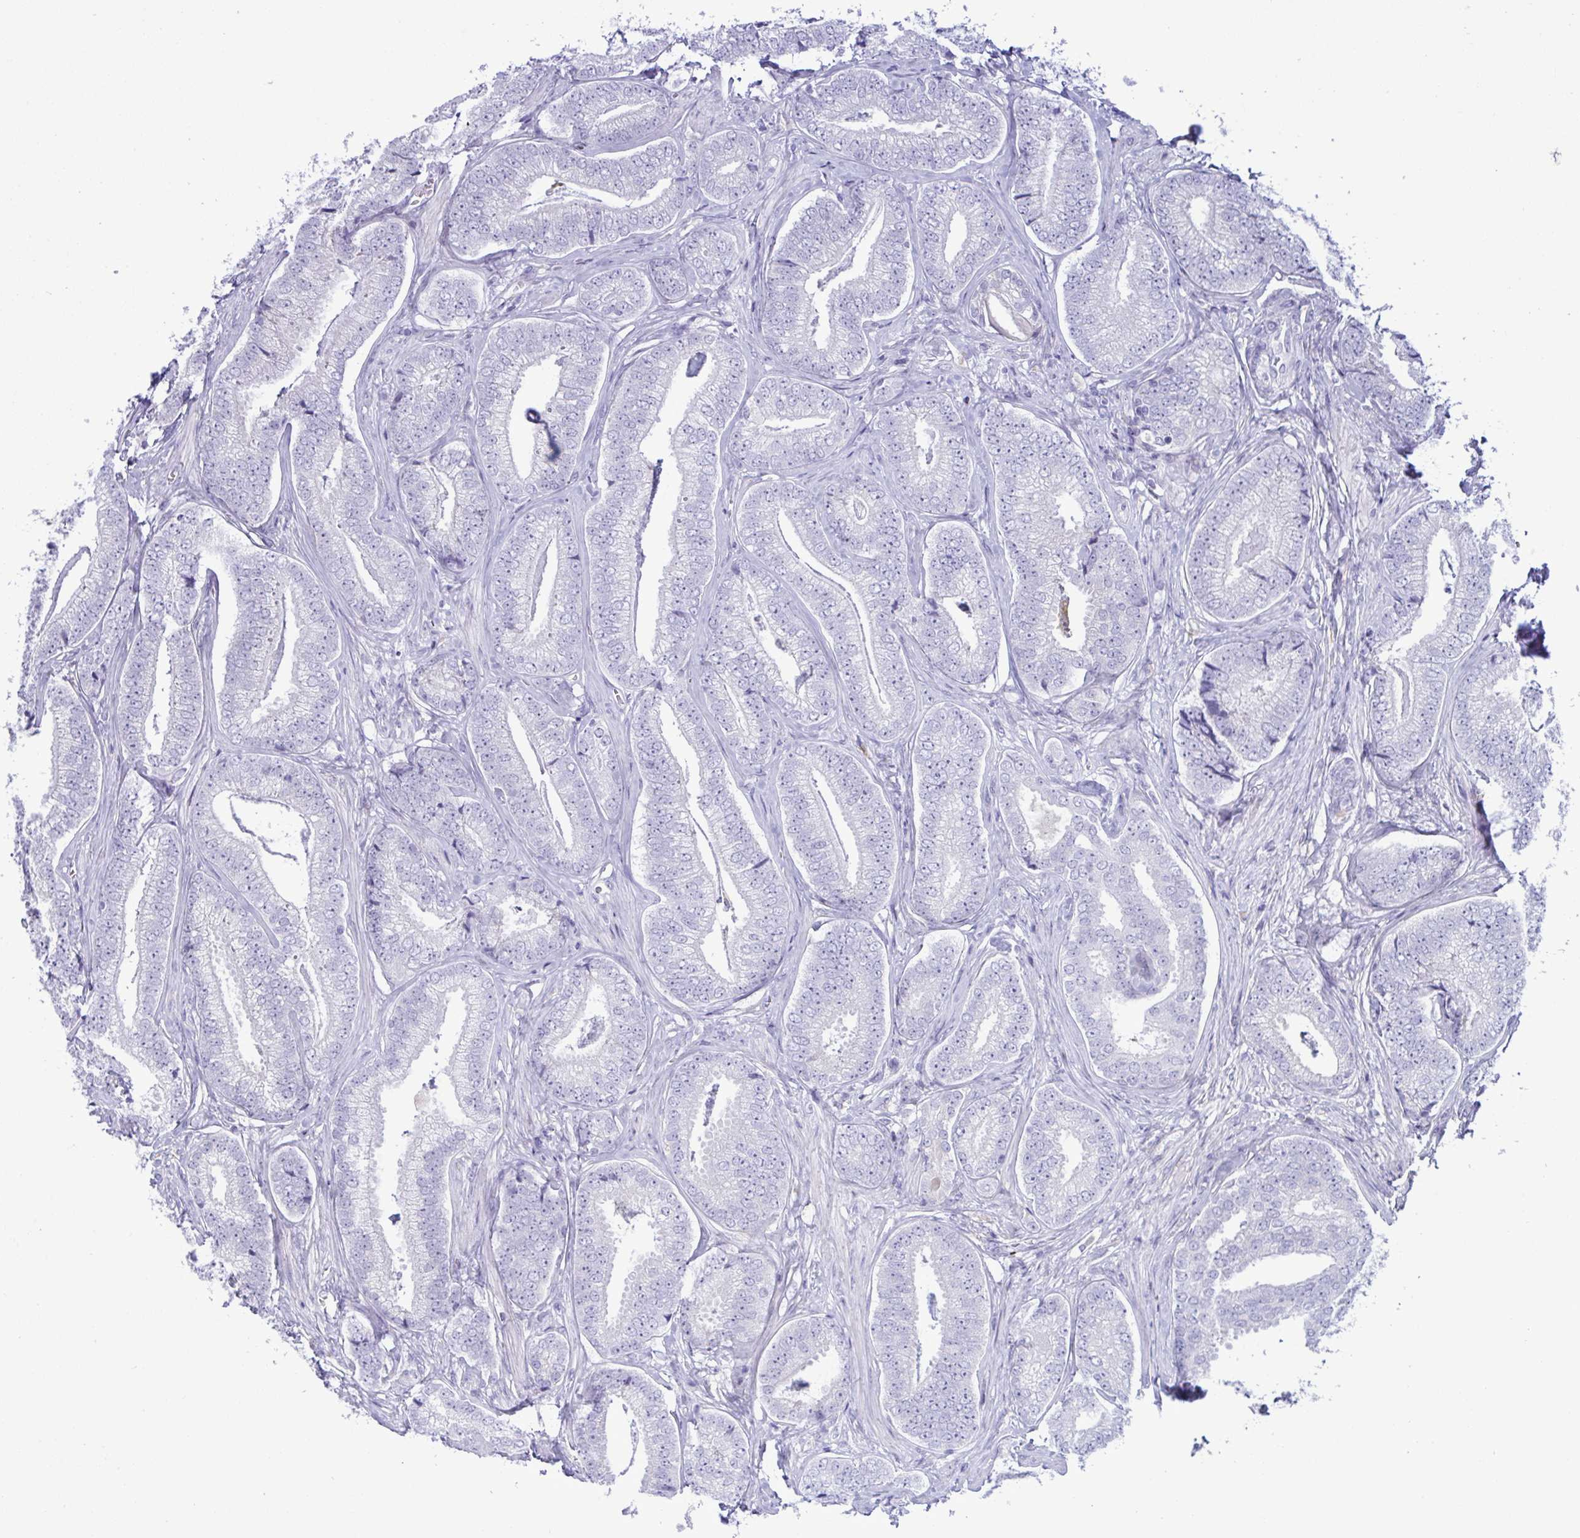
{"staining": {"intensity": "negative", "quantity": "none", "location": "none"}, "tissue": "prostate cancer", "cell_type": "Tumor cells", "image_type": "cancer", "snomed": [{"axis": "morphology", "description": "Adenocarcinoma, Low grade"}, {"axis": "topography", "description": "Prostate"}], "caption": "There is no significant expression in tumor cells of prostate cancer.", "gene": "SREBF1", "patient": {"sex": "male", "age": 63}}